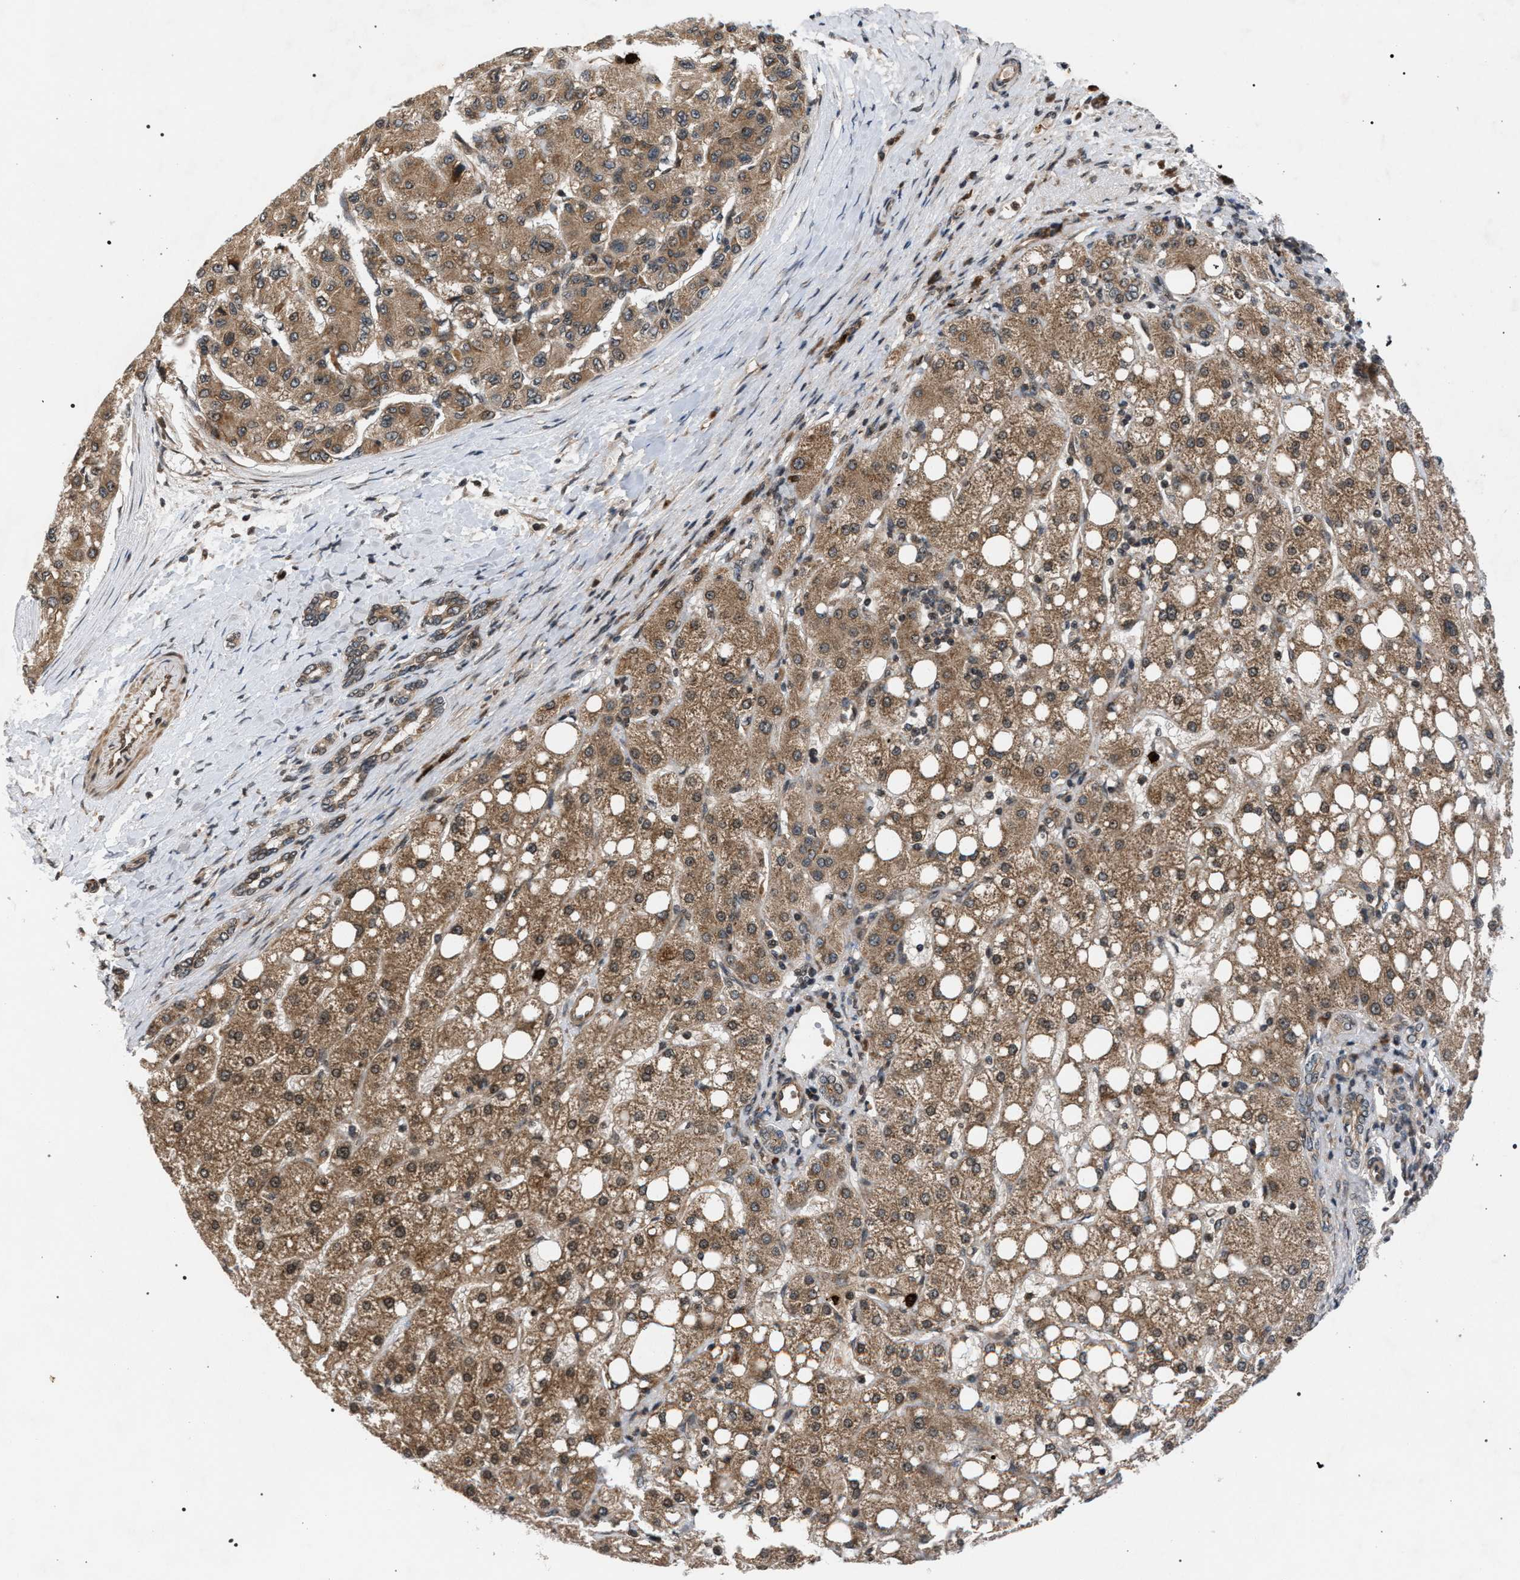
{"staining": {"intensity": "moderate", "quantity": ">75%", "location": "cytoplasmic/membranous"}, "tissue": "liver cancer", "cell_type": "Tumor cells", "image_type": "cancer", "snomed": [{"axis": "morphology", "description": "Carcinoma, Hepatocellular, NOS"}, {"axis": "topography", "description": "Liver"}], "caption": "An IHC histopathology image of neoplastic tissue is shown. Protein staining in brown highlights moderate cytoplasmic/membranous positivity in hepatocellular carcinoma (liver) within tumor cells.", "gene": "IRAK4", "patient": {"sex": "male", "age": 80}}